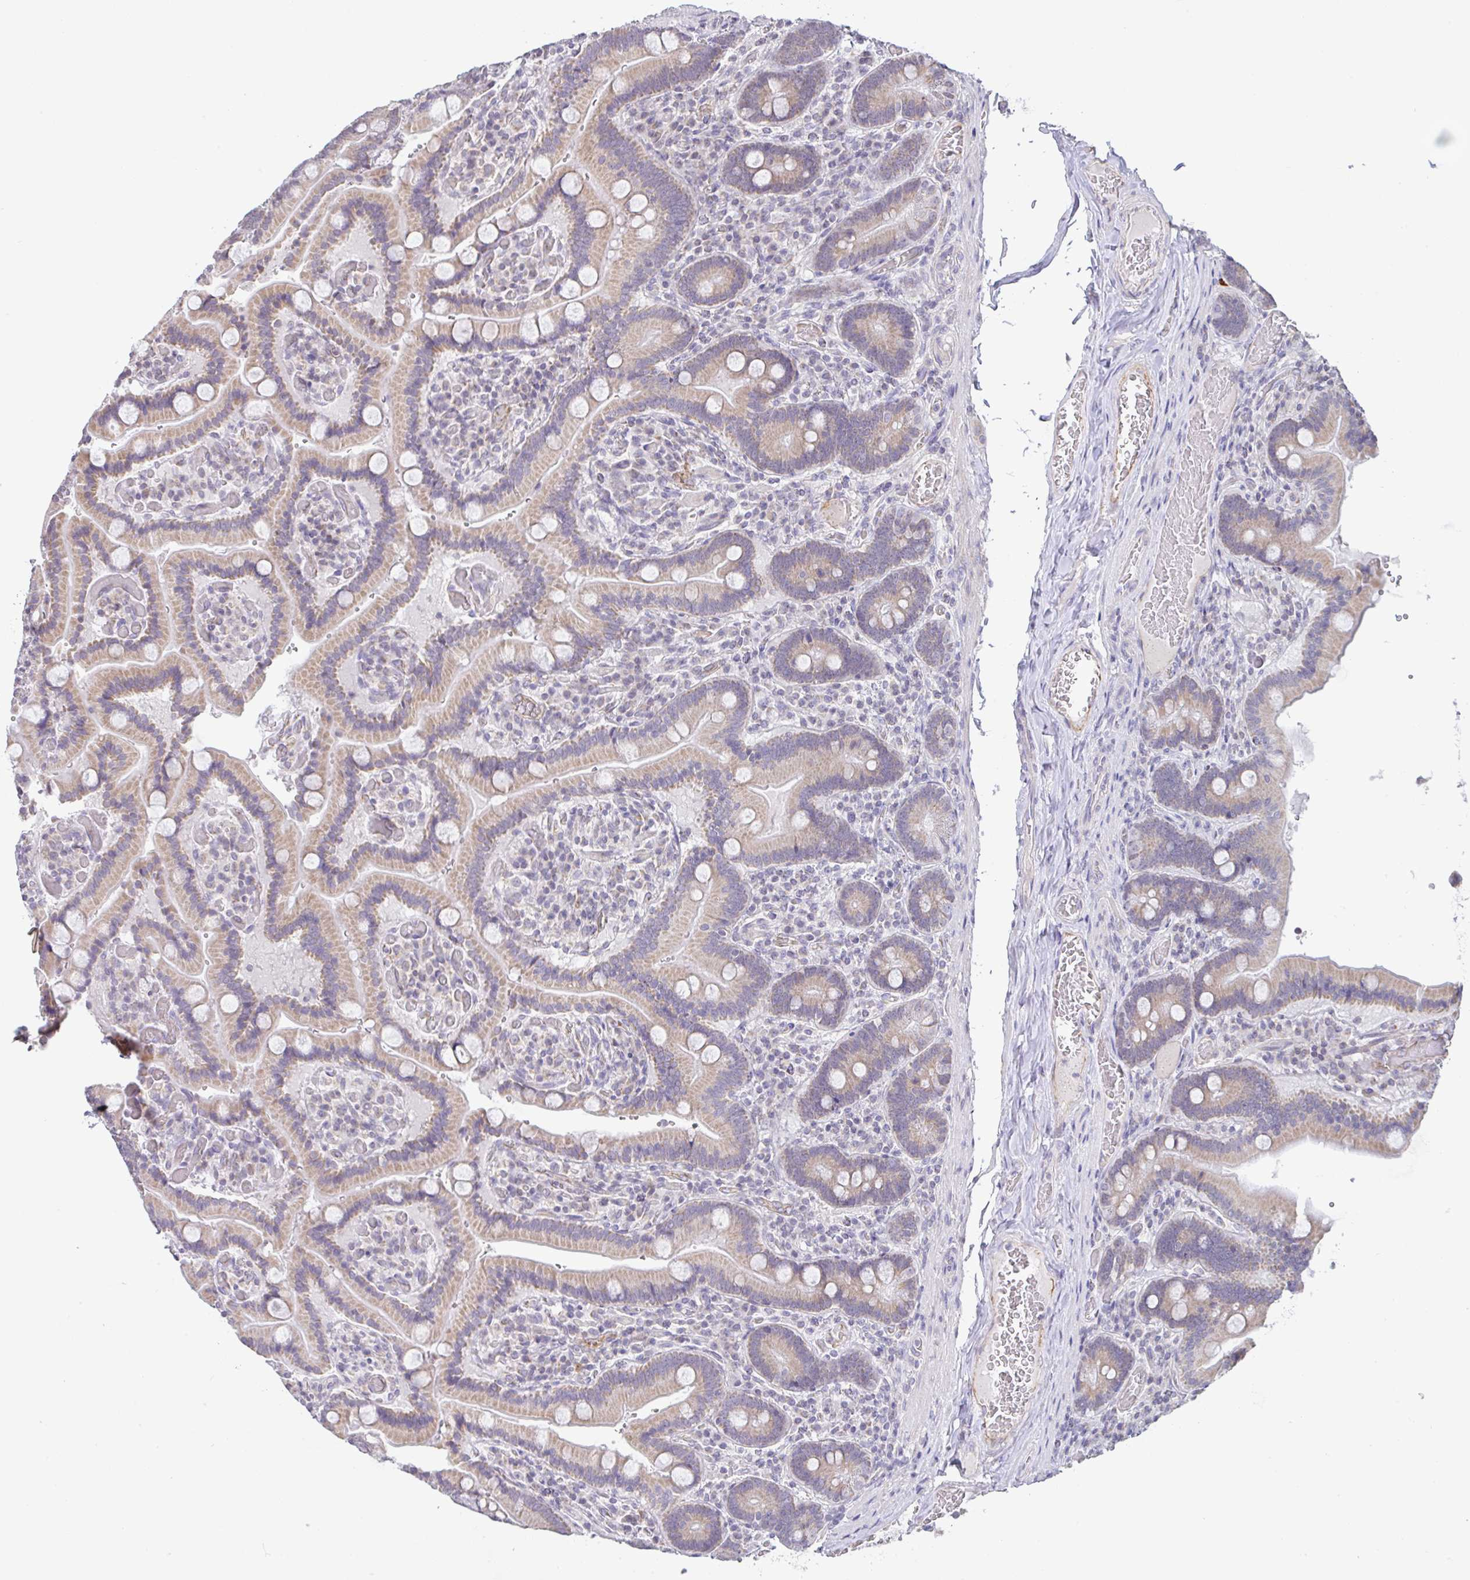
{"staining": {"intensity": "weak", "quantity": "25%-75%", "location": "cytoplasmic/membranous"}, "tissue": "duodenum", "cell_type": "Glandular cells", "image_type": "normal", "snomed": [{"axis": "morphology", "description": "Normal tissue, NOS"}, {"axis": "topography", "description": "Duodenum"}], "caption": "Duodenum stained with a brown dye shows weak cytoplasmic/membranous positive staining in about 25%-75% of glandular cells.", "gene": "PLCD4", "patient": {"sex": "female", "age": 62}}